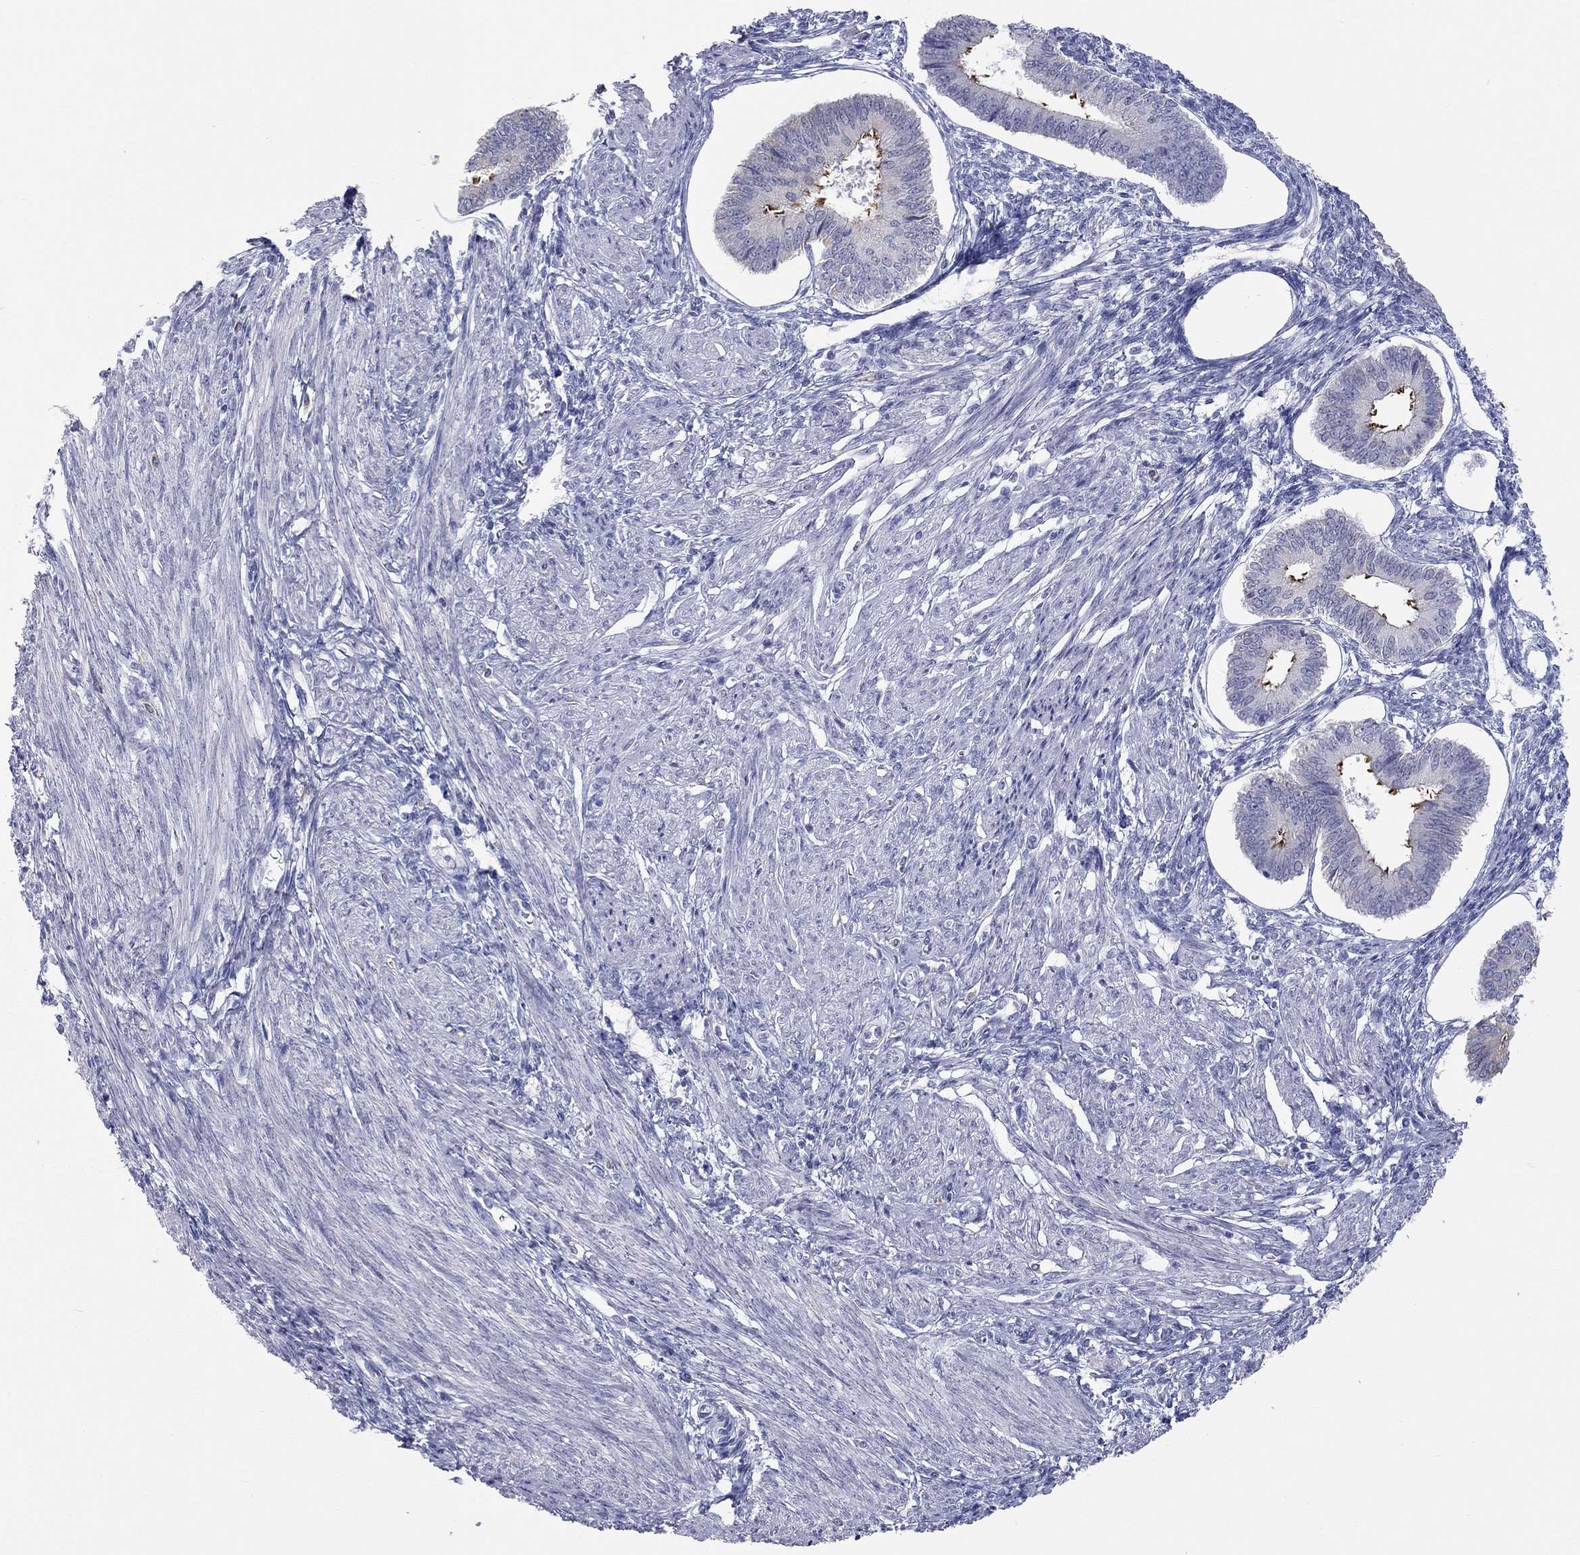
{"staining": {"intensity": "negative", "quantity": "none", "location": "none"}, "tissue": "endometrium", "cell_type": "Cells in endometrial stroma", "image_type": "normal", "snomed": [{"axis": "morphology", "description": "Normal tissue, NOS"}, {"axis": "topography", "description": "Endometrium"}], "caption": "This is an IHC photomicrograph of unremarkable endometrium. There is no expression in cells in endometrial stroma.", "gene": "AK8", "patient": {"sex": "female", "age": 42}}